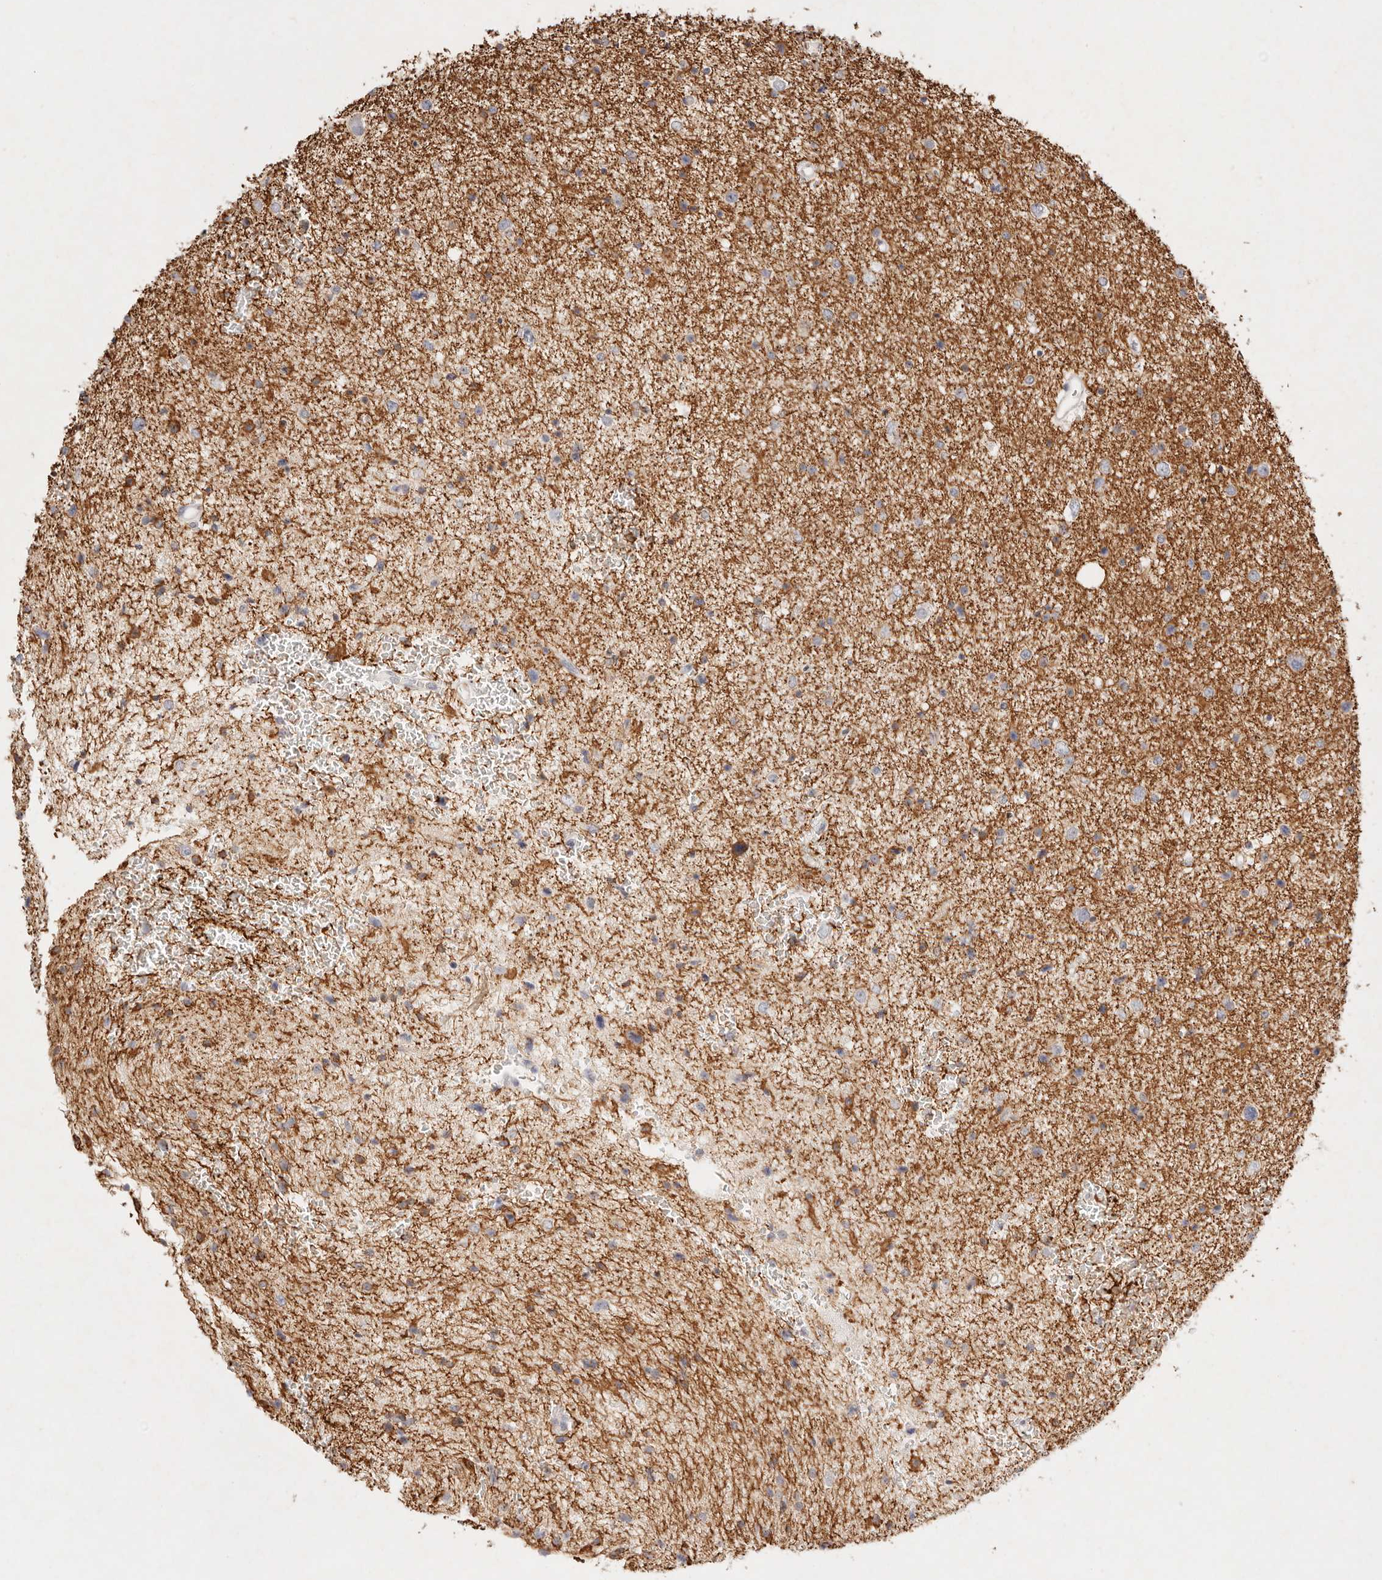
{"staining": {"intensity": "moderate", "quantity": "<25%", "location": "cytoplasmic/membranous"}, "tissue": "glioma", "cell_type": "Tumor cells", "image_type": "cancer", "snomed": [{"axis": "morphology", "description": "Glioma, malignant, Low grade"}, {"axis": "topography", "description": "Cerebral cortex"}], "caption": "Glioma was stained to show a protein in brown. There is low levels of moderate cytoplasmic/membranous staining in about <25% of tumor cells.", "gene": "GPR84", "patient": {"sex": "female", "age": 39}}